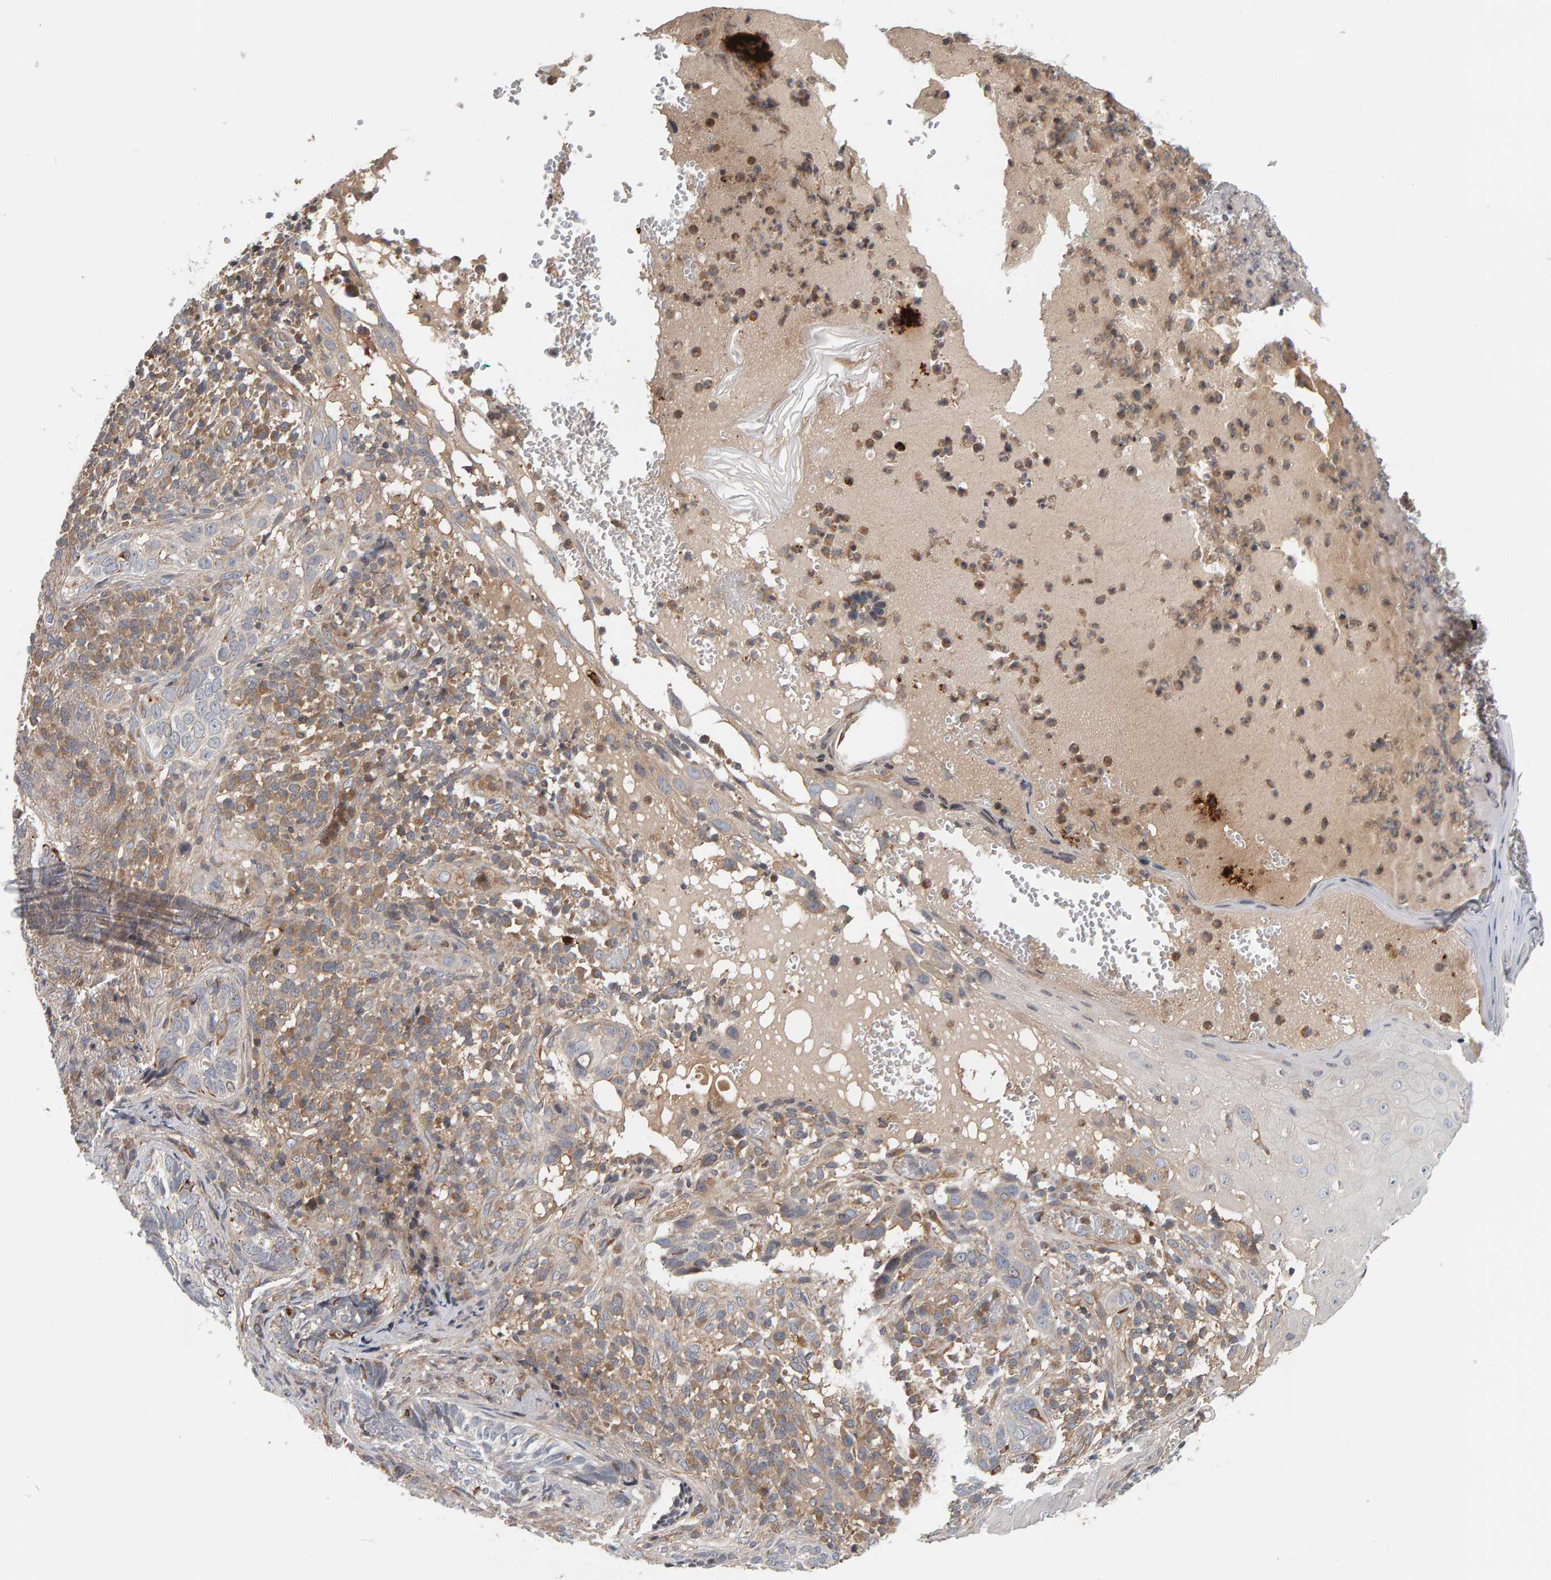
{"staining": {"intensity": "moderate", "quantity": "<25%", "location": "cytoplasmic/membranous"}, "tissue": "skin cancer", "cell_type": "Tumor cells", "image_type": "cancer", "snomed": [{"axis": "morphology", "description": "Basal cell carcinoma"}, {"axis": "topography", "description": "Skin"}], "caption": "There is low levels of moderate cytoplasmic/membranous positivity in tumor cells of skin cancer, as demonstrated by immunohistochemical staining (brown color).", "gene": "C9orf72", "patient": {"sex": "female", "age": 89}}